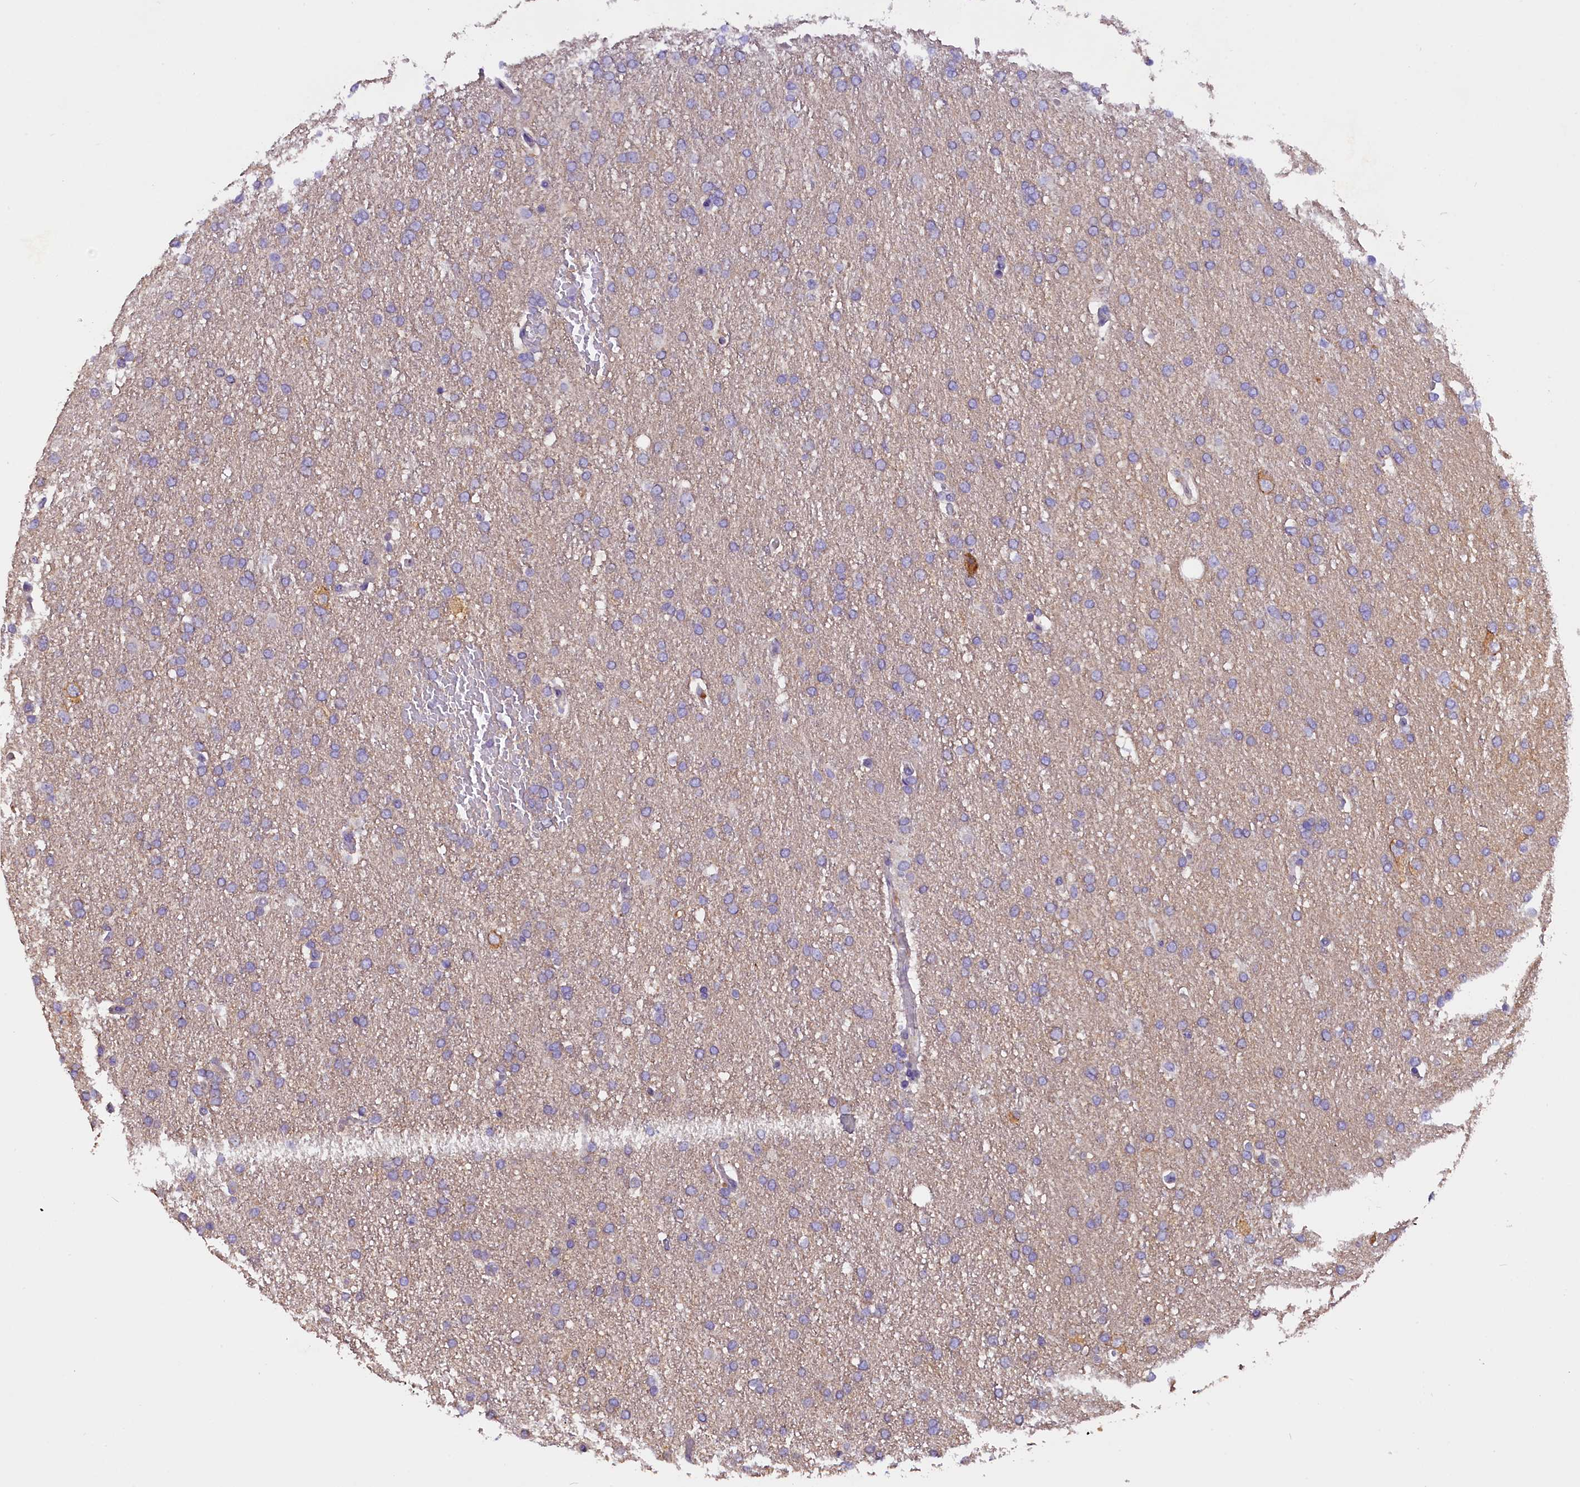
{"staining": {"intensity": "negative", "quantity": "none", "location": "none"}, "tissue": "glioma", "cell_type": "Tumor cells", "image_type": "cancer", "snomed": [{"axis": "morphology", "description": "Glioma, malignant, High grade"}, {"axis": "topography", "description": "Brain"}], "caption": "There is no significant expression in tumor cells of high-grade glioma (malignant).", "gene": "AP3B2", "patient": {"sex": "male", "age": 72}}